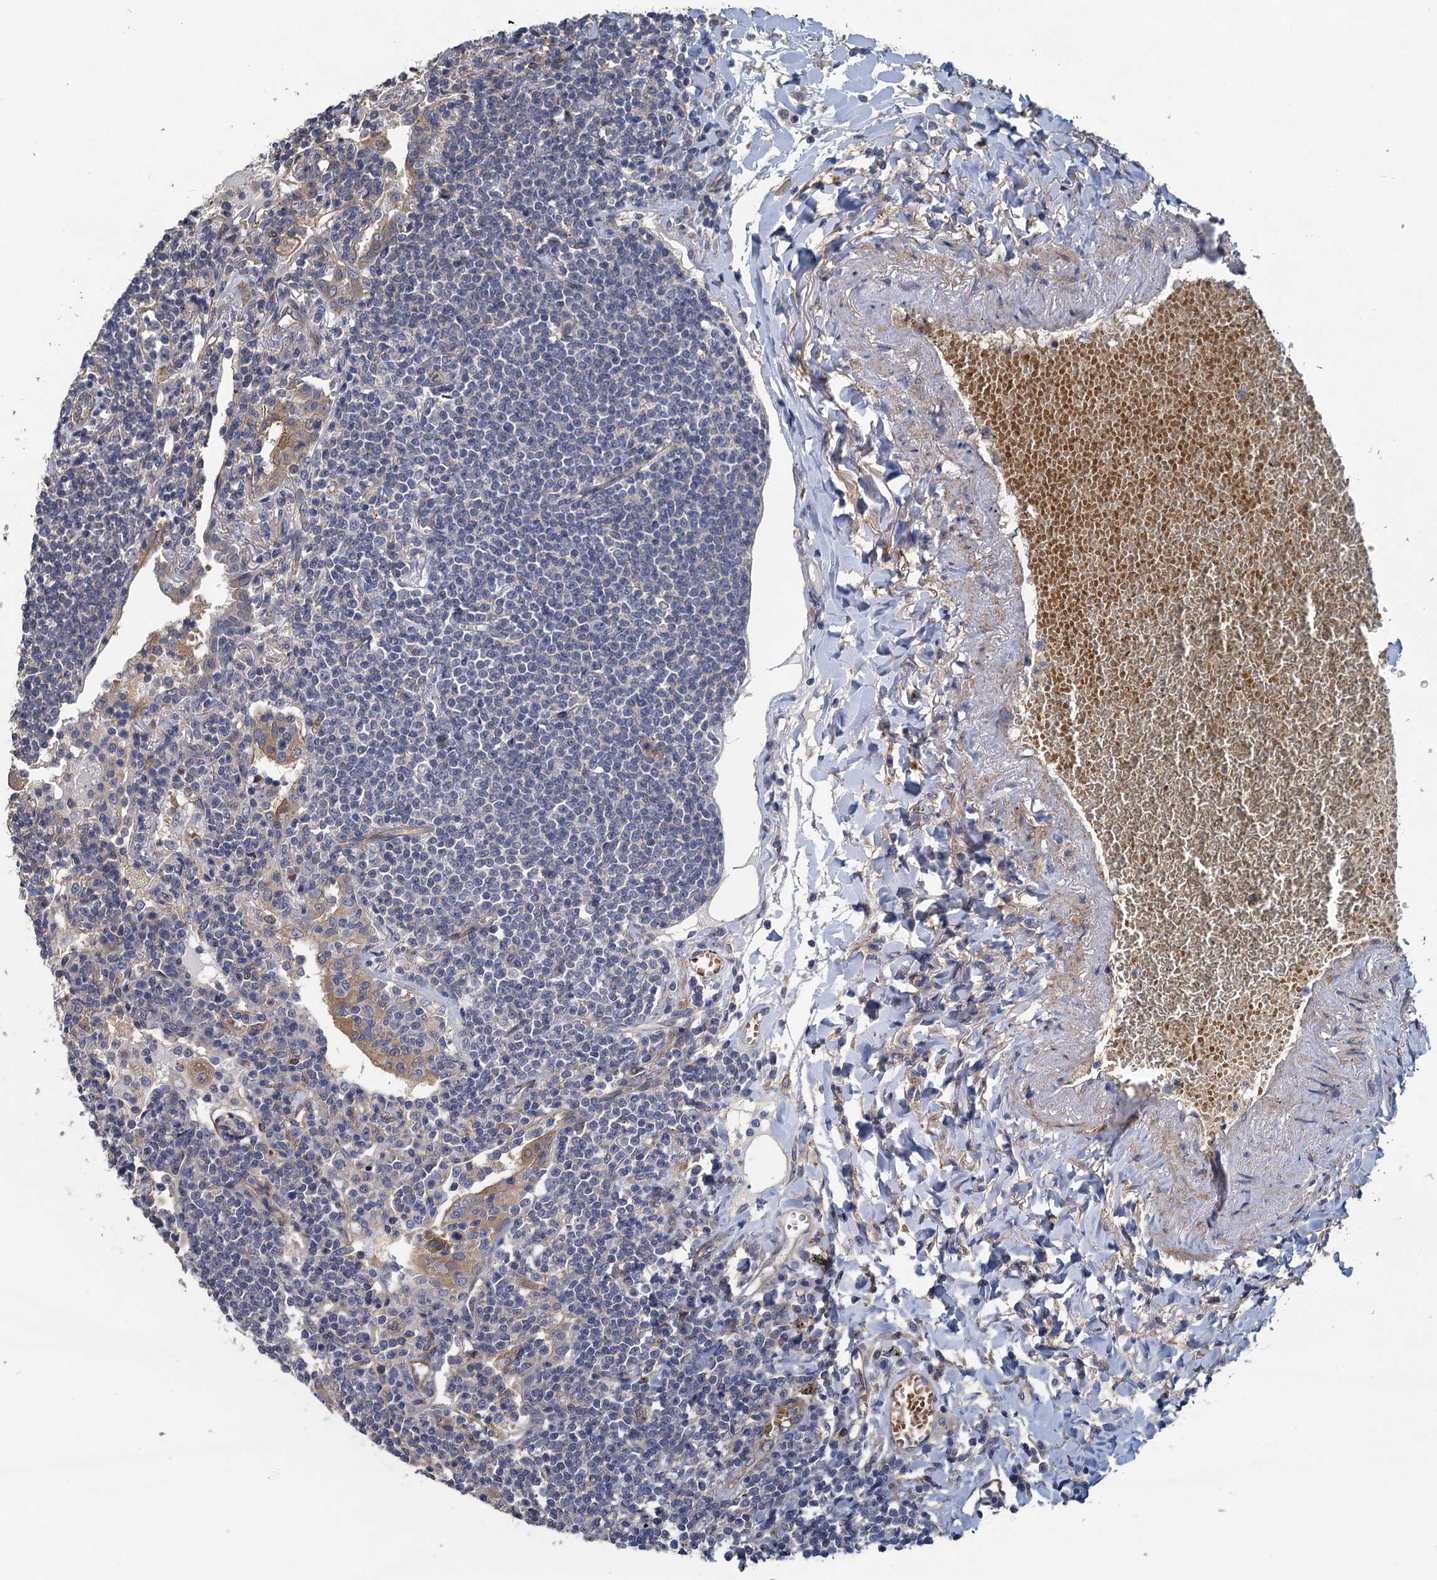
{"staining": {"intensity": "negative", "quantity": "none", "location": "none"}, "tissue": "lymphoma", "cell_type": "Tumor cells", "image_type": "cancer", "snomed": [{"axis": "morphology", "description": "Malignant lymphoma, non-Hodgkin's type, Low grade"}, {"axis": "topography", "description": "Lung"}], "caption": "This is a histopathology image of immunohistochemistry staining of malignant lymphoma, non-Hodgkin's type (low-grade), which shows no staining in tumor cells.", "gene": "RSAD2", "patient": {"sex": "female", "age": 71}}